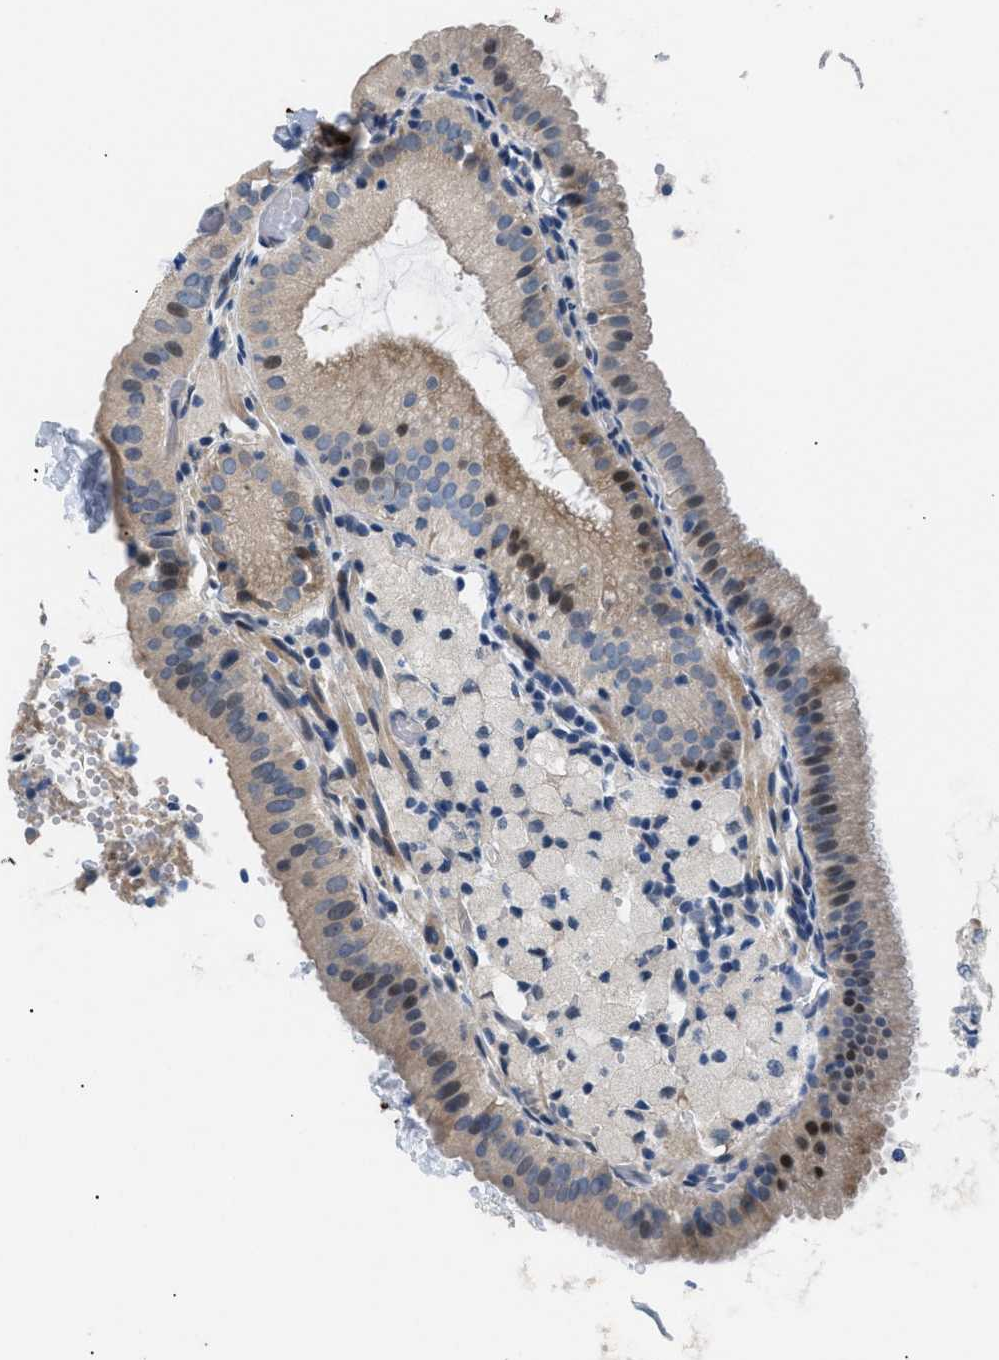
{"staining": {"intensity": "weak", "quantity": "25%-75%", "location": "cytoplasmic/membranous,nuclear"}, "tissue": "gallbladder", "cell_type": "Glandular cells", "image_type": "normal", "snomed": [{"axis": "morphology", "description": "Normal tissue, NOS"}, {"axis": "topography", "description": "Gallbladder"}], "caption": "High-power microscopy captured an immunohistochemistry image of benign gallbladder, revealing weak cytoplasmic/membranous,nuclear expression in about 25%-75% of glandular cells. (Stains: DAB in brown, nuclei in blue, Microscopy: brightfield microscopy at high magnification).", "gene": "ICA1", "patient": {"sex": "male", "age": 54}}